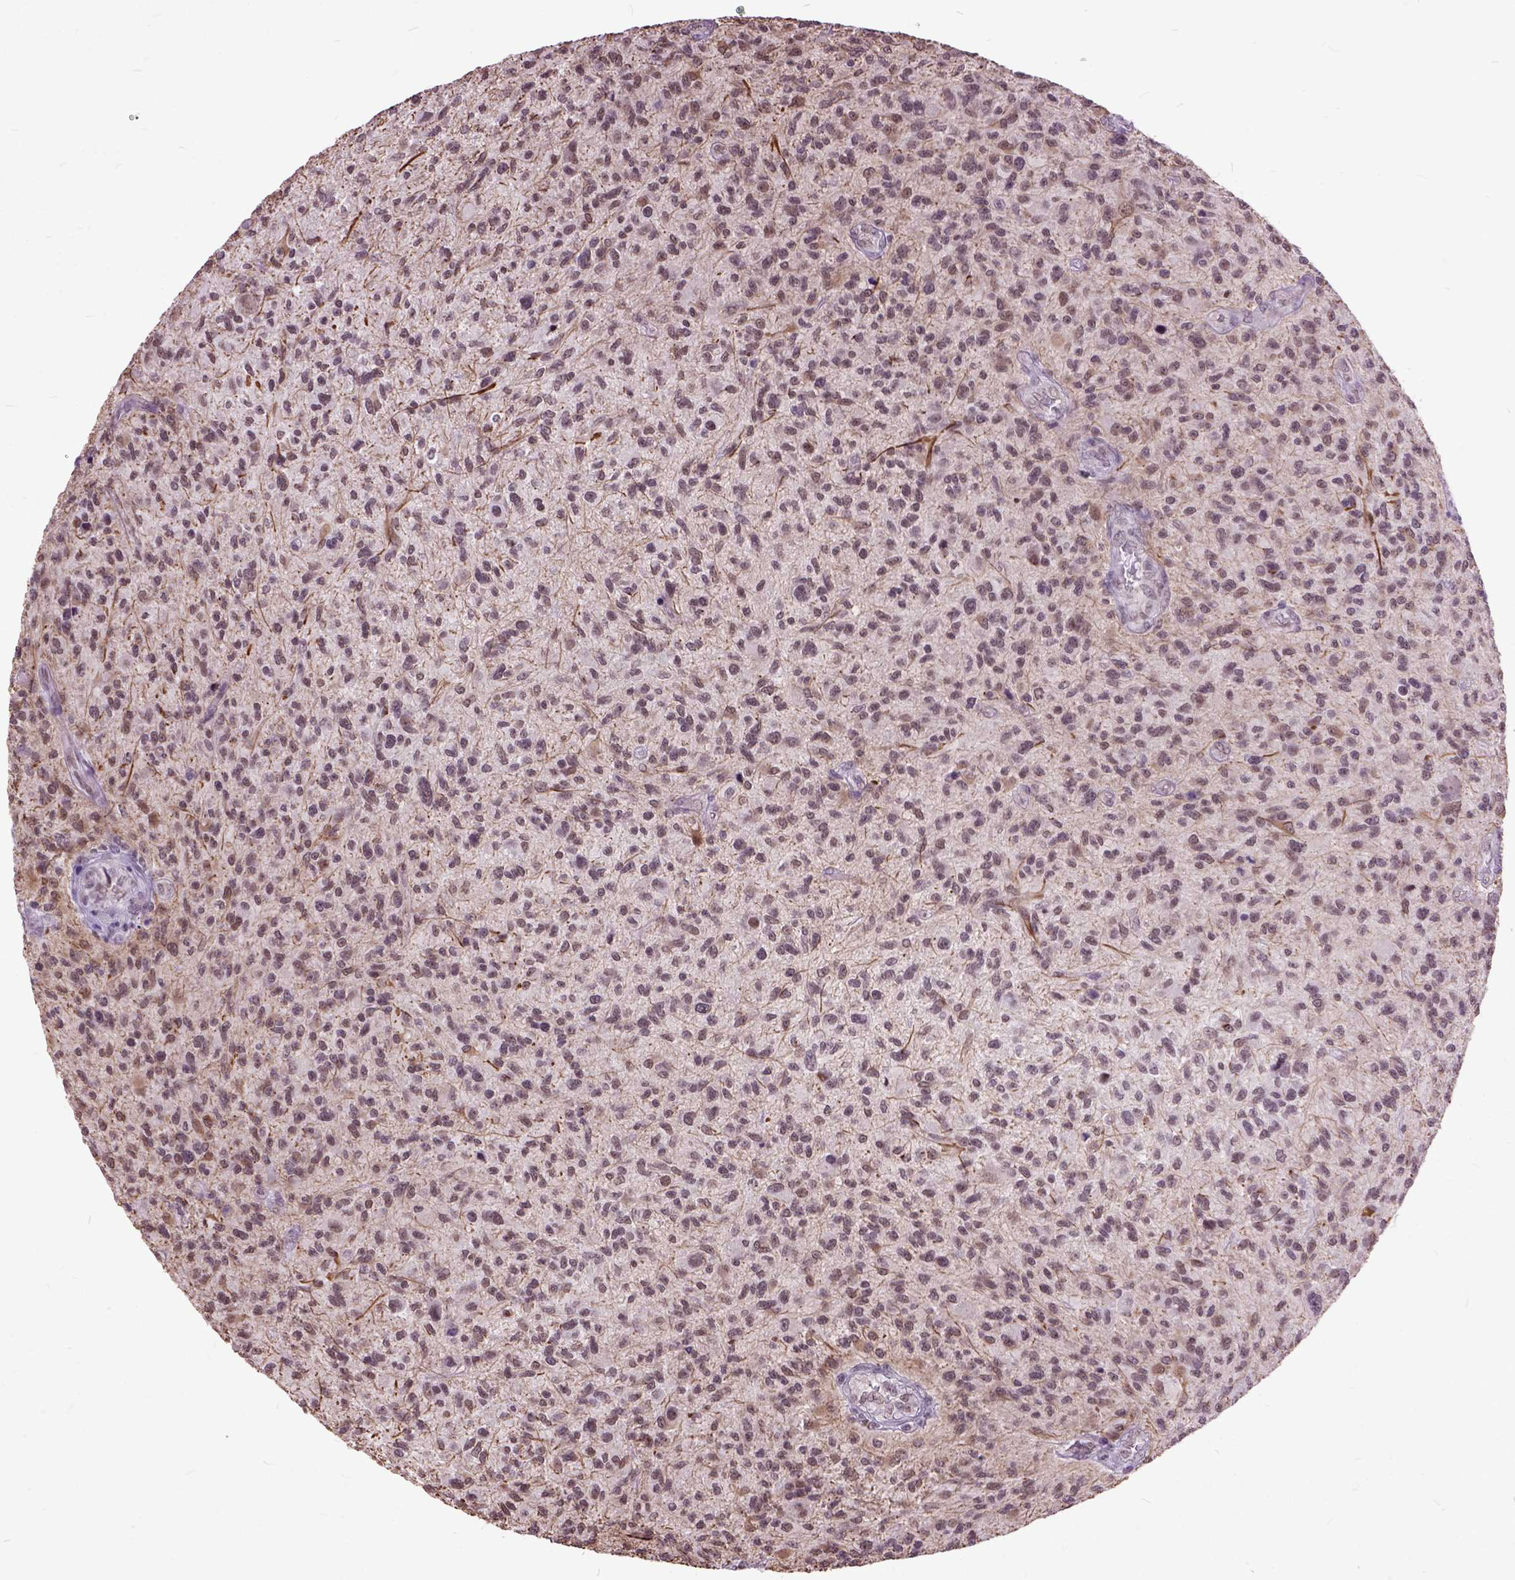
{"staining": {"intensity": "weak", "quantity": "<25%", "location": "cytoplasmic/membranous"}, "tissue": "glioma", "cell_type": "Tumor cells", "image_type": "cancer", "snomed": [{"axis": "morphology", "description": "Glioma, malignant, High grade"}, {"axis": "topography", "description": "Brain"}], "caption": "This is an immunohistochemistry photomicrograph of human high-grade glioma (malignant). There is no staining in tumor cells.", "gene": "ORC5", "patient": {"sex": "male", "age": 47}}